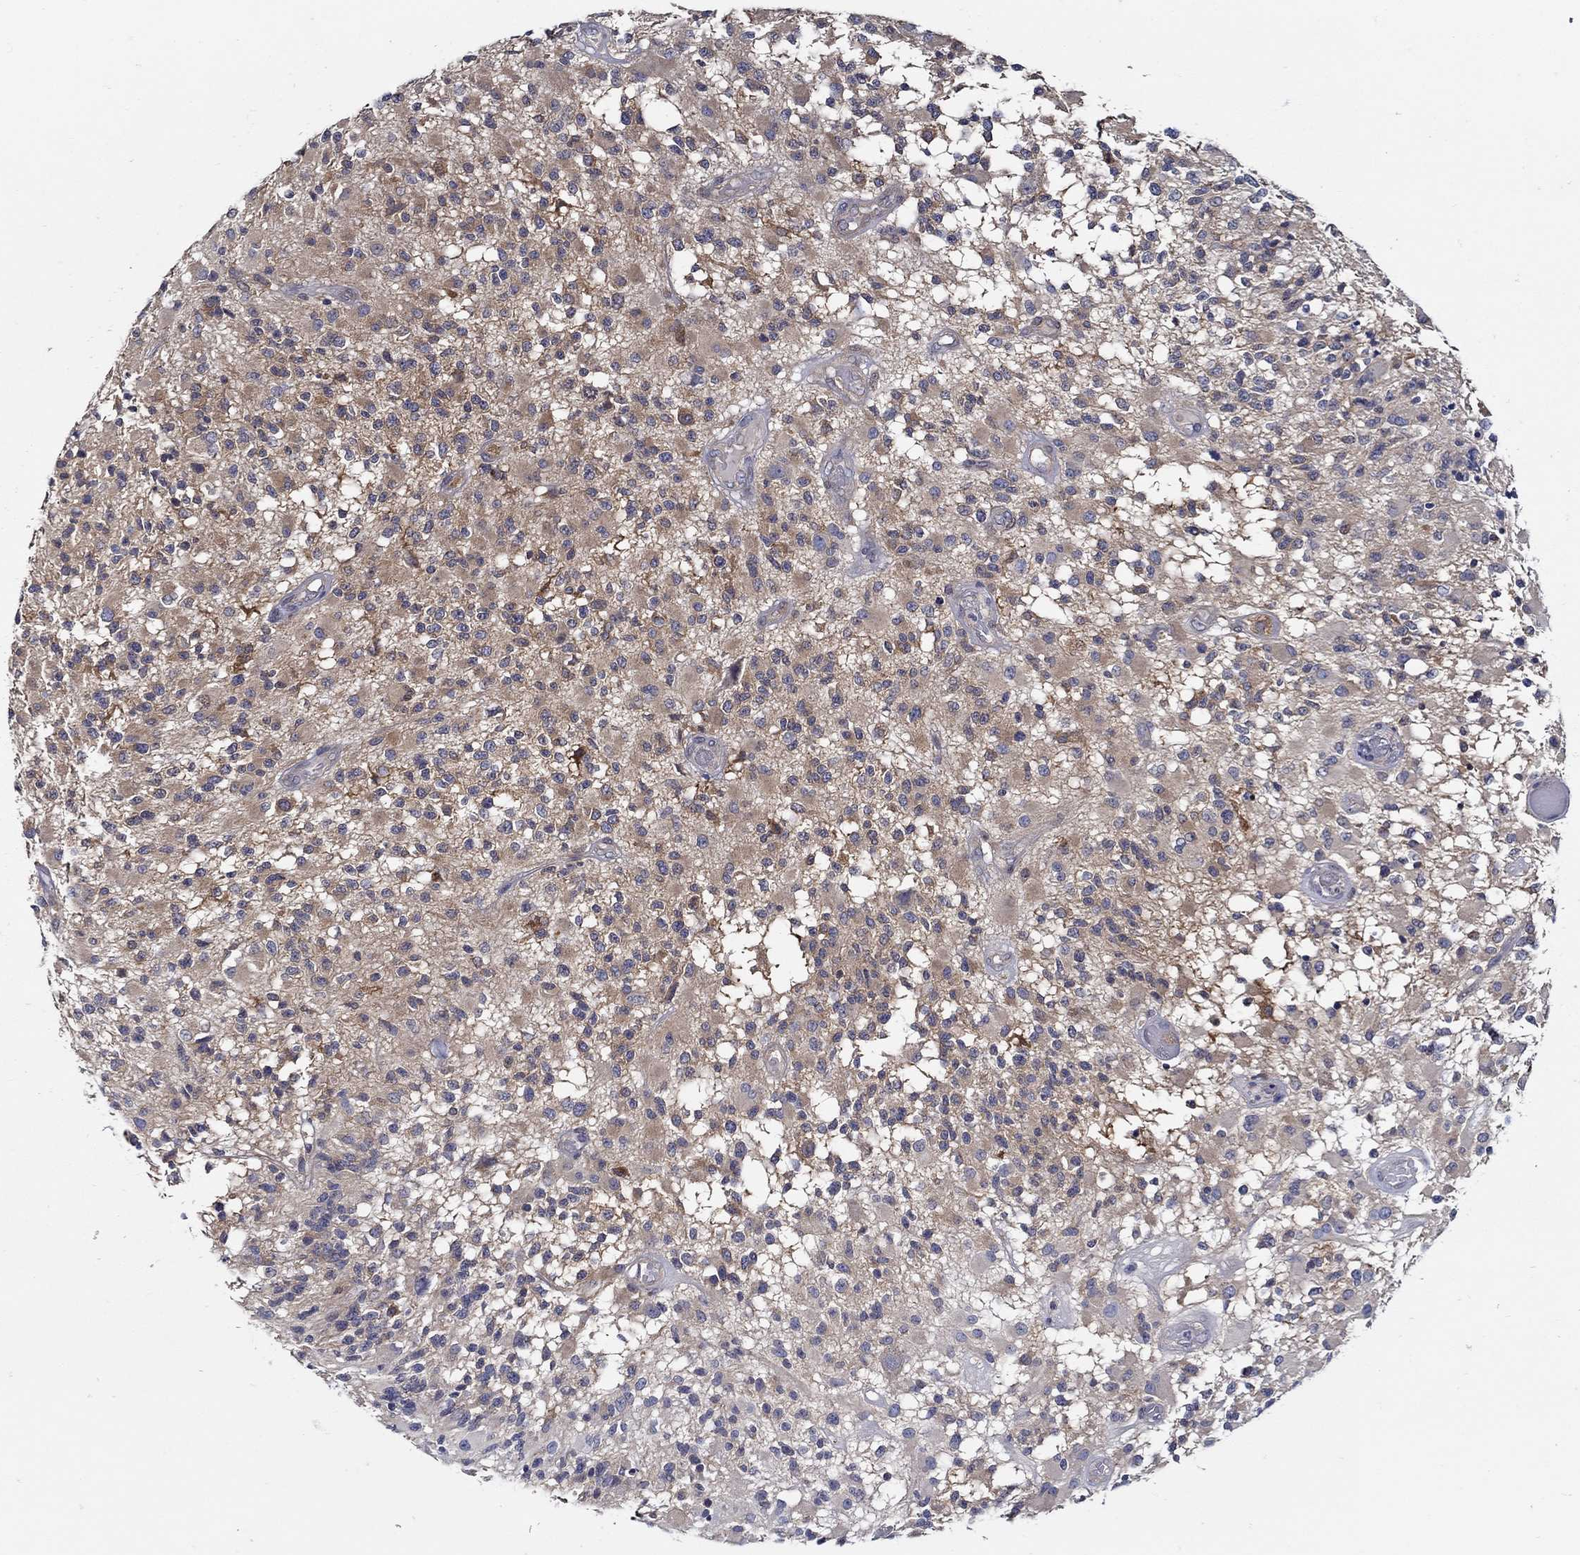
{"staining": {"intensity": "moderate", "quantity": "<25%", "location": "cytoplasmic/membranous"}, "tissue": "glioma", "cell_type": "Tumor cells", "image_type": "cancer", "snomed": [{"axis": "morphology", "description": "Glioma, malignant, High grade"}, {"axis": "topography", "description": "Brain"}], "caption": "This is an image of IHC staining of glioma, which shows moderate staining in the cytoplasmic/membranous of tumor cells.", "gene": "MTHFR", "patient": {"sex": "female", "age": 63}}